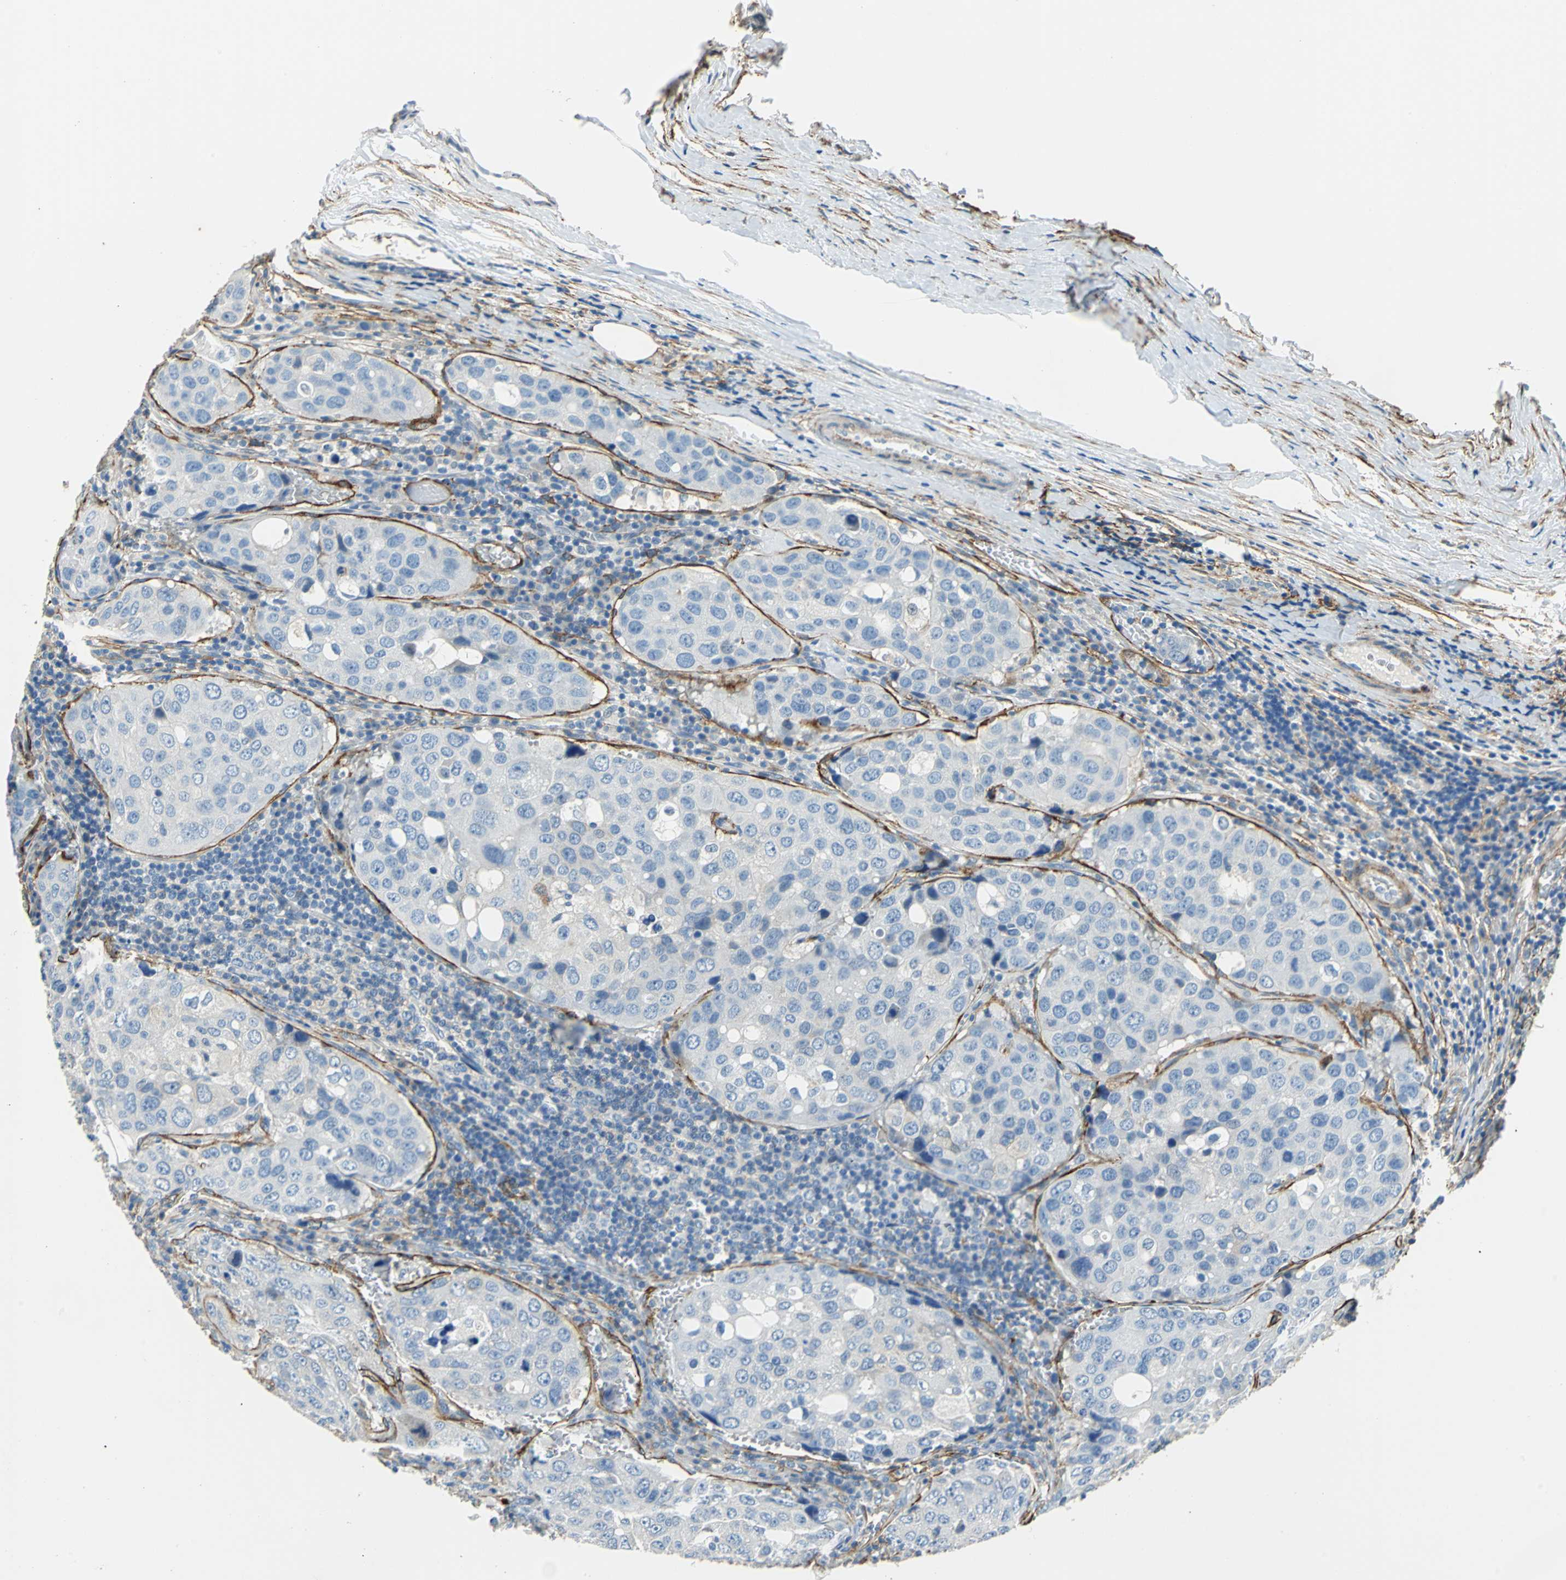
{"staining": {"intensity": "moderate", "quantity": "<25%", "location": "cytoplasmic/membranous"}, "tissue": "urothelial cancer", "cell_type": "Tumor cells", "image_type": "cancer", "snomed": [{"axis": "morphology", "description": "Urothelial carcinoma, High grade"}, {"axis": "topography", "description": "Lymph node"}, {"axis": "topography", "description": "Urinary bladder"}], "caption": "The micrograph shows staining of high-grade urothelial carcinoma, revealing moderate cytoplasmic/membranous protein expression (brown color) within tumor cells.", "gene": "AKAP12", "patient": {"sex": "male", "age": 51}}